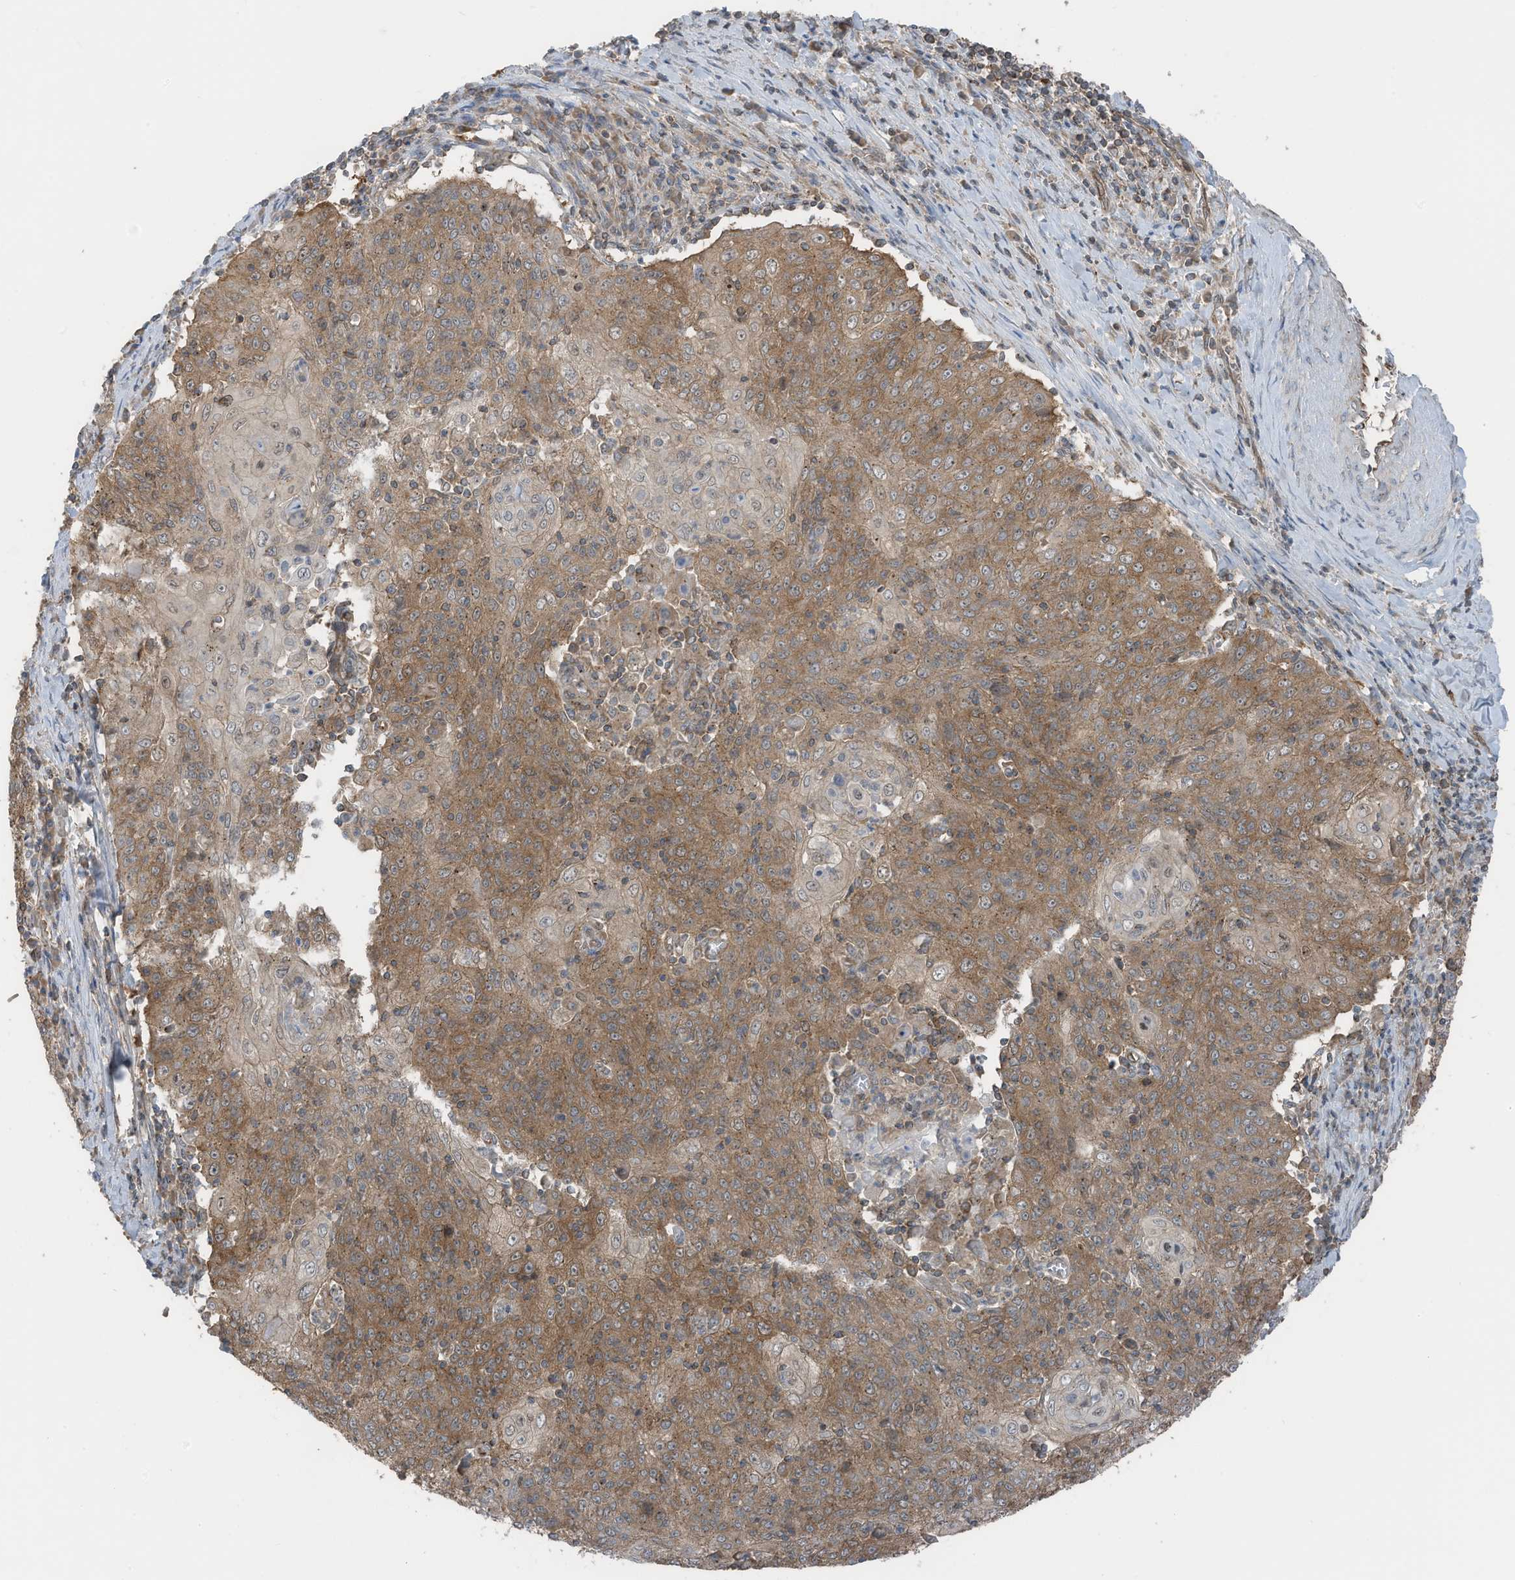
{"staining": {"intensity": "moderate", "quantity": ">75%", "location": "cytoplasmic/membranous"}, "tissue": "cervical cancer", "cell_type": "Tumor cells", "image_type": "cancer", "snomed": [{"axis": "morphology", "description": "Squamous cell carcinoma, NOS"}, {"axis": "topography", "description": "Cervix"}], "caption": "Immunohistochemistry of human squamous cell carcinoma (cervical) demonstrates medium levels of moderate cytoplasmic/membranous positivity in about >75% of tumor cells.", "gene": "TXNDC9", "patient": {"sex": "female", "age": 48}}